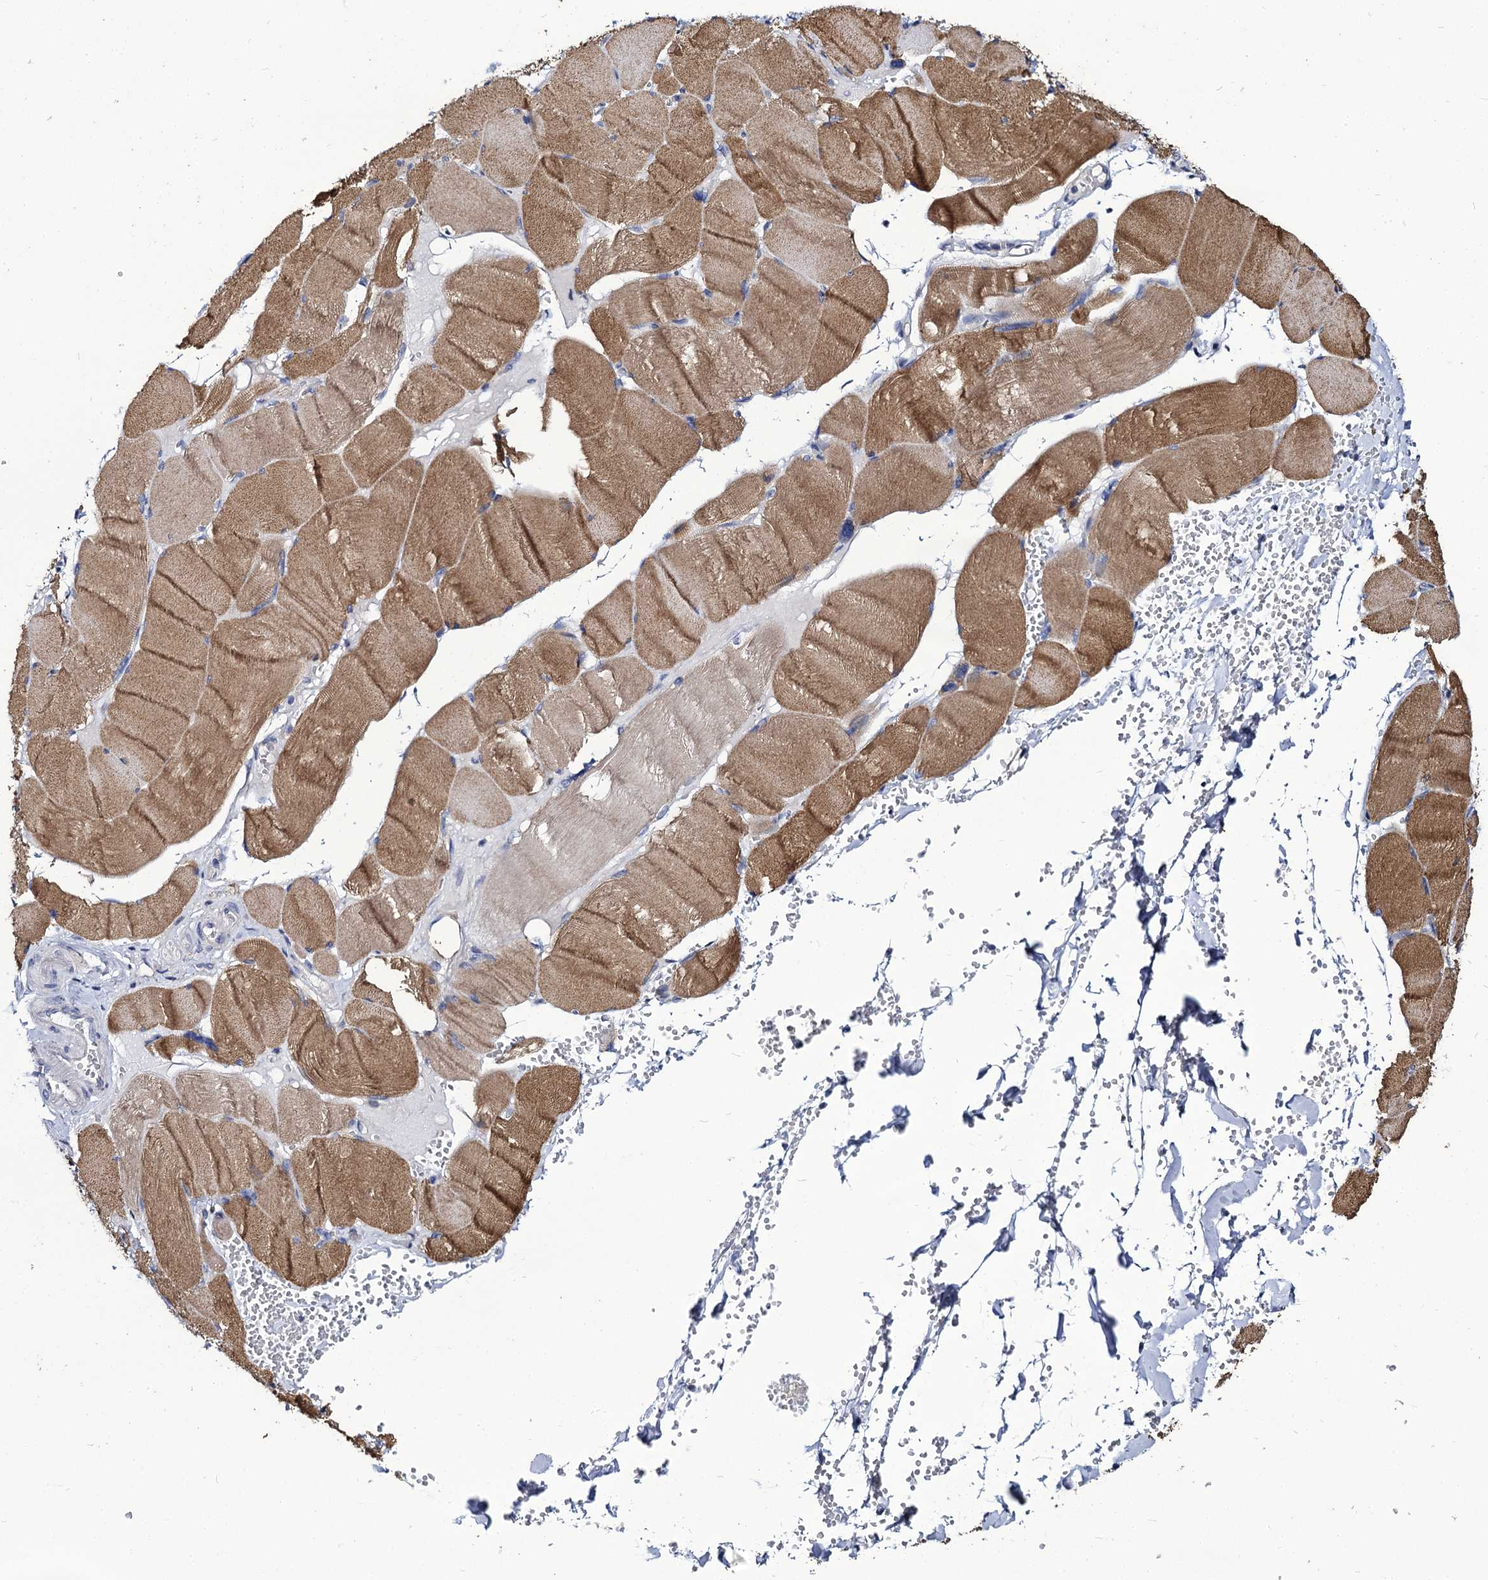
{"staining": {"intensity": "negative", "quantity": "none", "location": "none"}, "tissue": "adipose tissue", "cell_type": "Adipocytes", "image_type": "normal", "snomed": [{"axis": "morphology", "description": "Normal tissue, NOS"}, {"axis": "topography", "description": "Skeletal muscle"}, {"axis": "topography", "description": "Peripheral nerve tissue"}], "caption": "This is an immunohistochemistry micrograph of normal human adipose tissue. There is no expression in adipocytes.", "gene": "PANX2", "patient": {"sex": "female", "age": 55}}